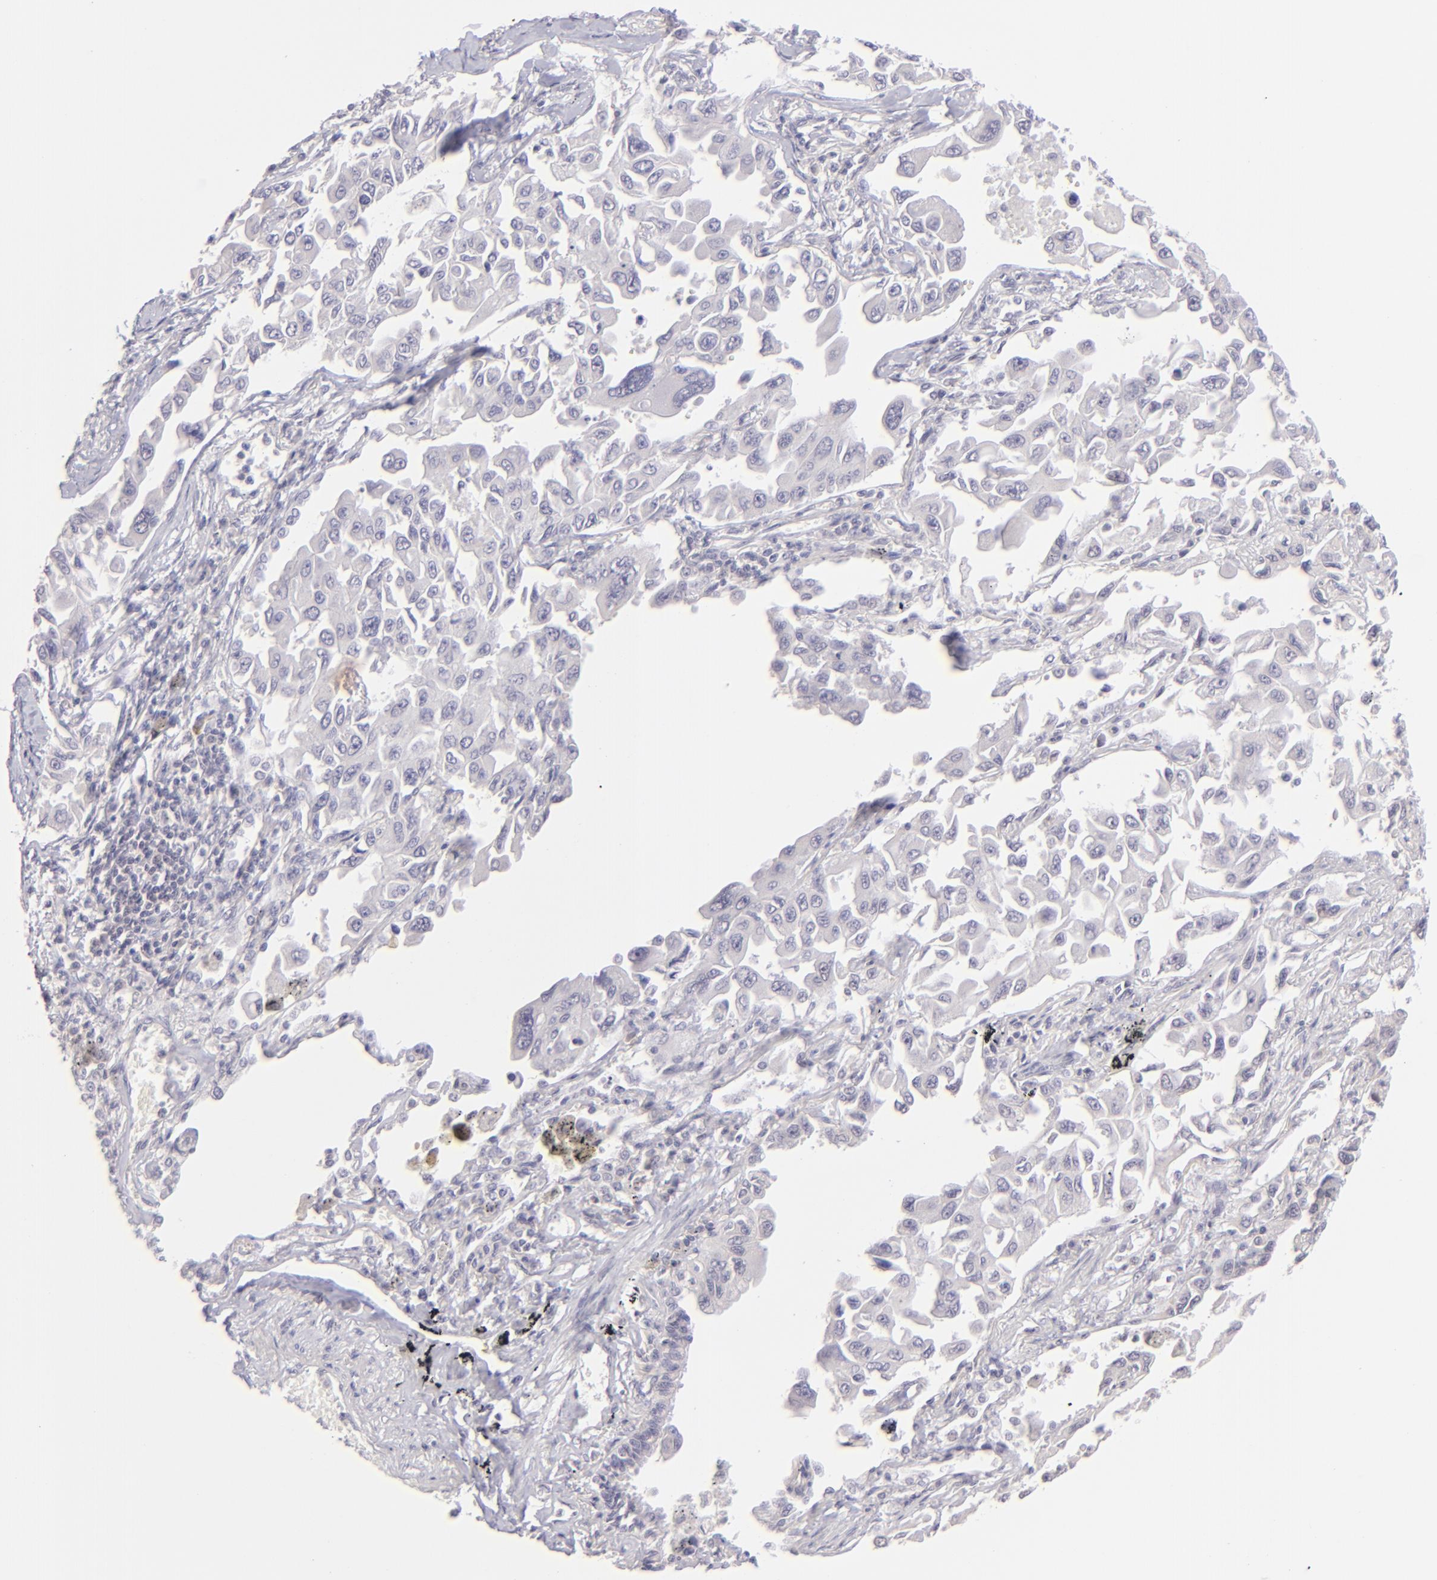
{"staining": {"intensity": "negative", "quantity": "none", "location": "none"}, "tissue": "lung cancer", "cell_type": "Tumor cells", "image_type": "cancer", "snomed": [{"axis": "morphology", "description": "Adenocarcinoma, NOS"}, {"axis": "topography", "description": "Lung"}], "caption": "Micrograph shows no protein positivity in tumor cells of adenocarcinoma (lung) tissue.", "gene": "MAGEA1", "patient": {"sex": "male", "age": 64}}